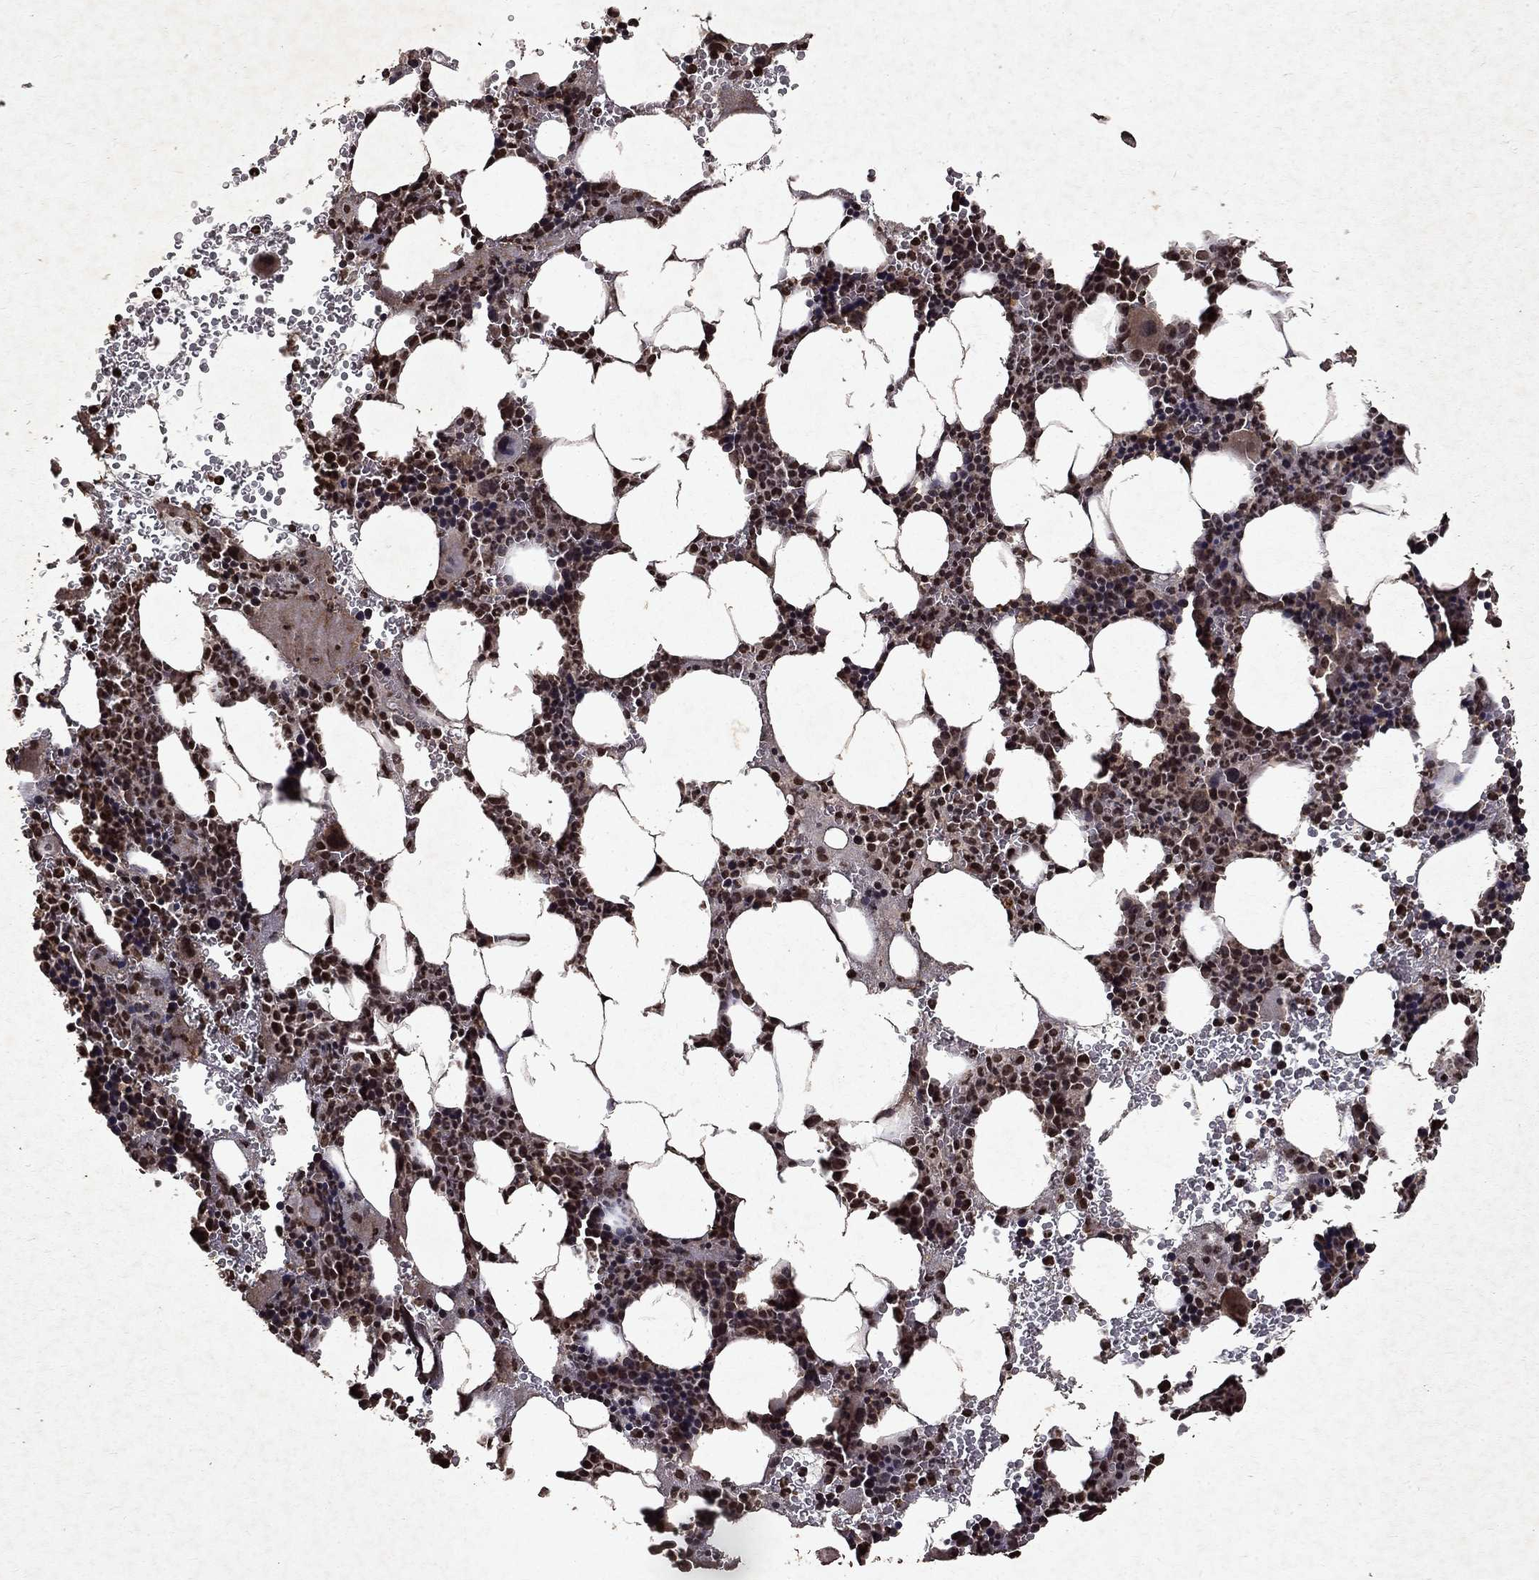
{"staining": {"intensity": "moderate", "quantity": ">75%", "location": "nuclear"}, "tissue": "bone marrow", "cell_type": "Hematopoietic cells", "image_type": "normal", "snomed": [{"axis": "morphology", "description": "Normal tissue, NOS"}, {"axis": "topography", "description": "Bone marrow"}], "caption": "The image demonstrates a brown stain indicating the presence of a protein in the nuclear of hematopoietic cells in bone marrow.", "gene": "PIN4", "patient": {"sex": "male", "age": 44}}